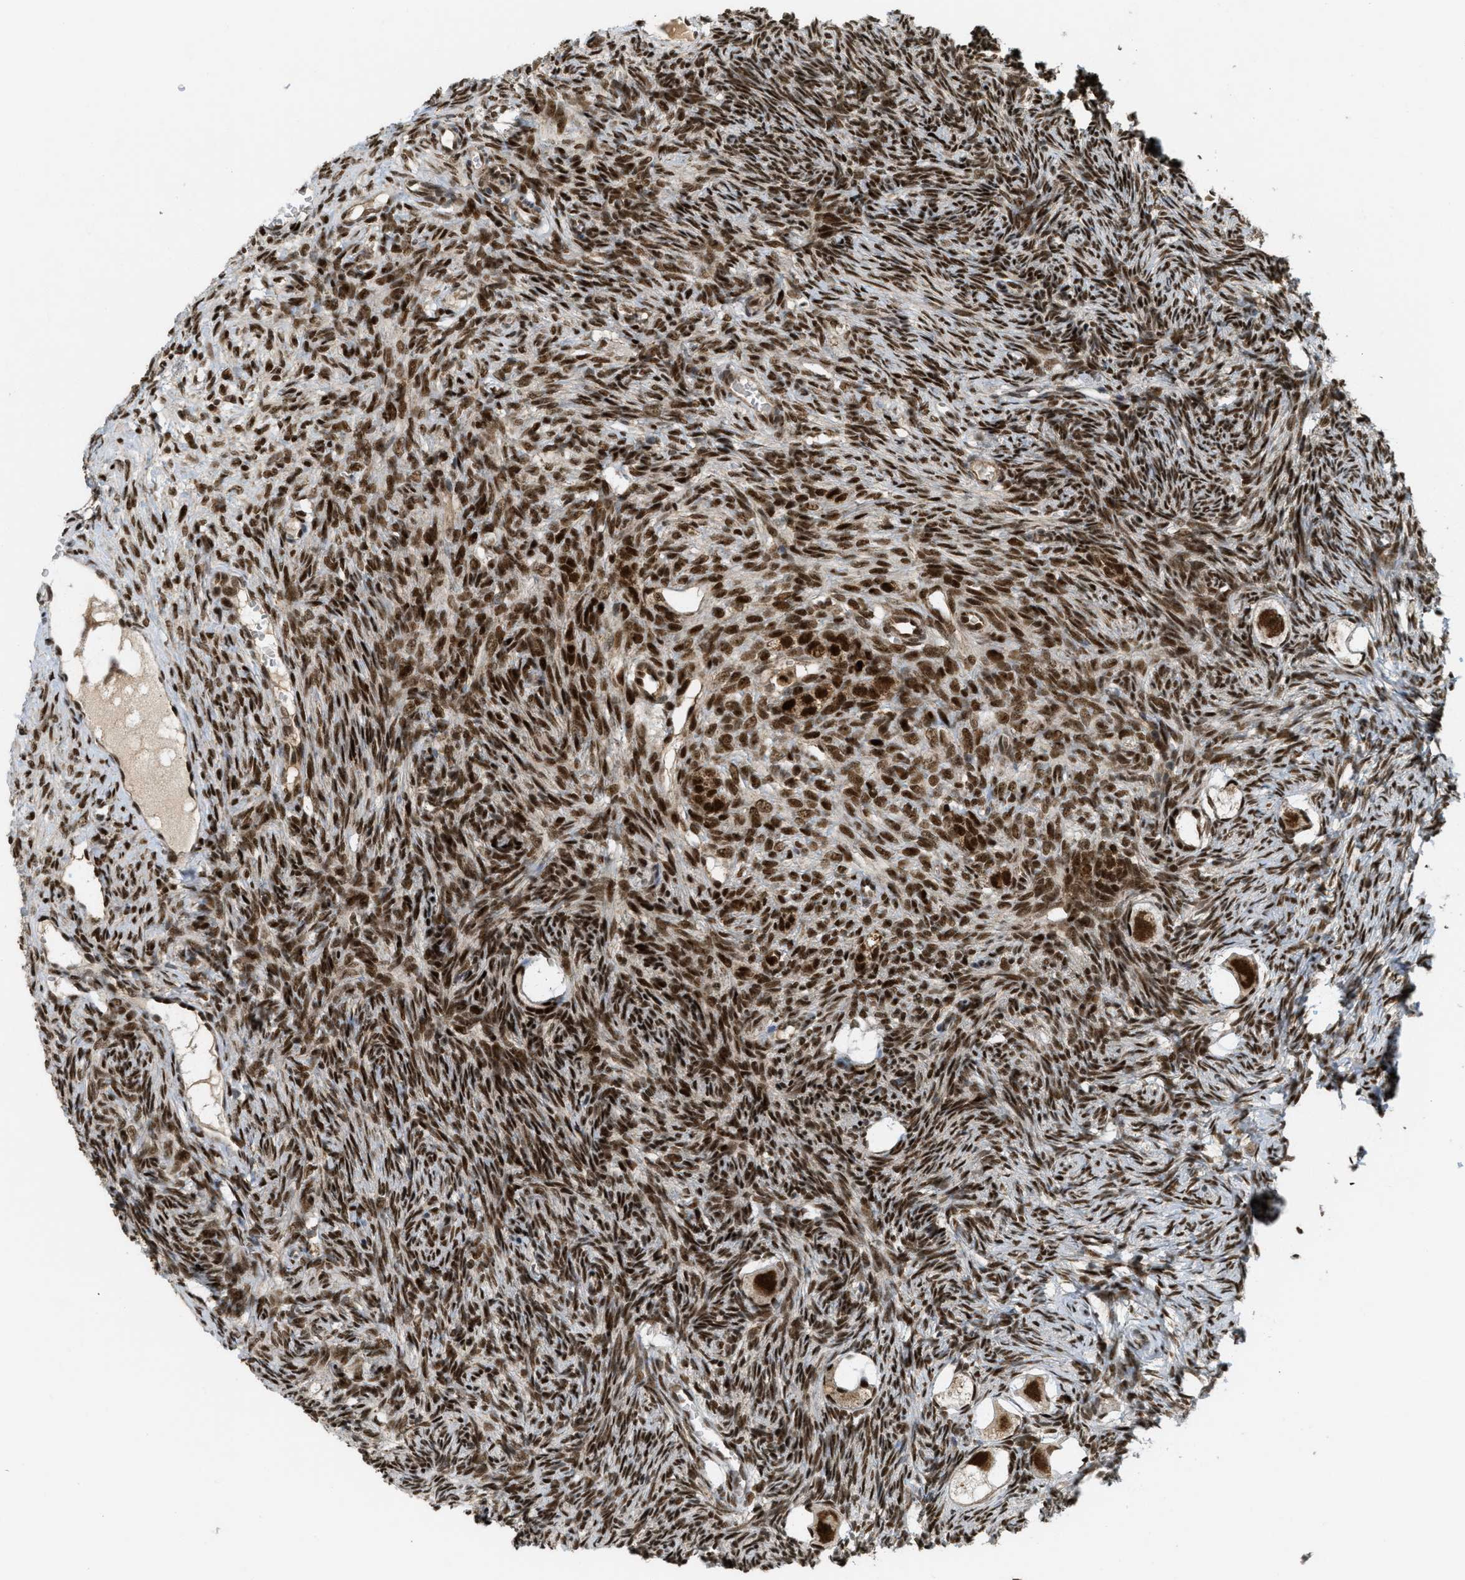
{"staining": {"intensity": "strong", "quantity": ">75%", "location": "cytoplasmic/membranous,nuclear"}, "tissue": "ovary", "cell_type": "Follicle cells", "image_type": "normal", "snomed": [{"axis": "morphology", "description": "Normal tissue, NOS"}, {"axis": "topography", "description": "Ovary"}], "caption": "Immunohistochemistry (IHC) micrograph of unremarkable ovary: human ovary stained using immunohistochemistry demonstrates high levels of strong protein expression localized specifically in the cytoplasmic/membranous,nuclear of follicle cells, appearing as a cytoplasmic/membranous,nuclear brown color.", "gene": "TLK1", "patient": {"sex": "female", "age": 27}}